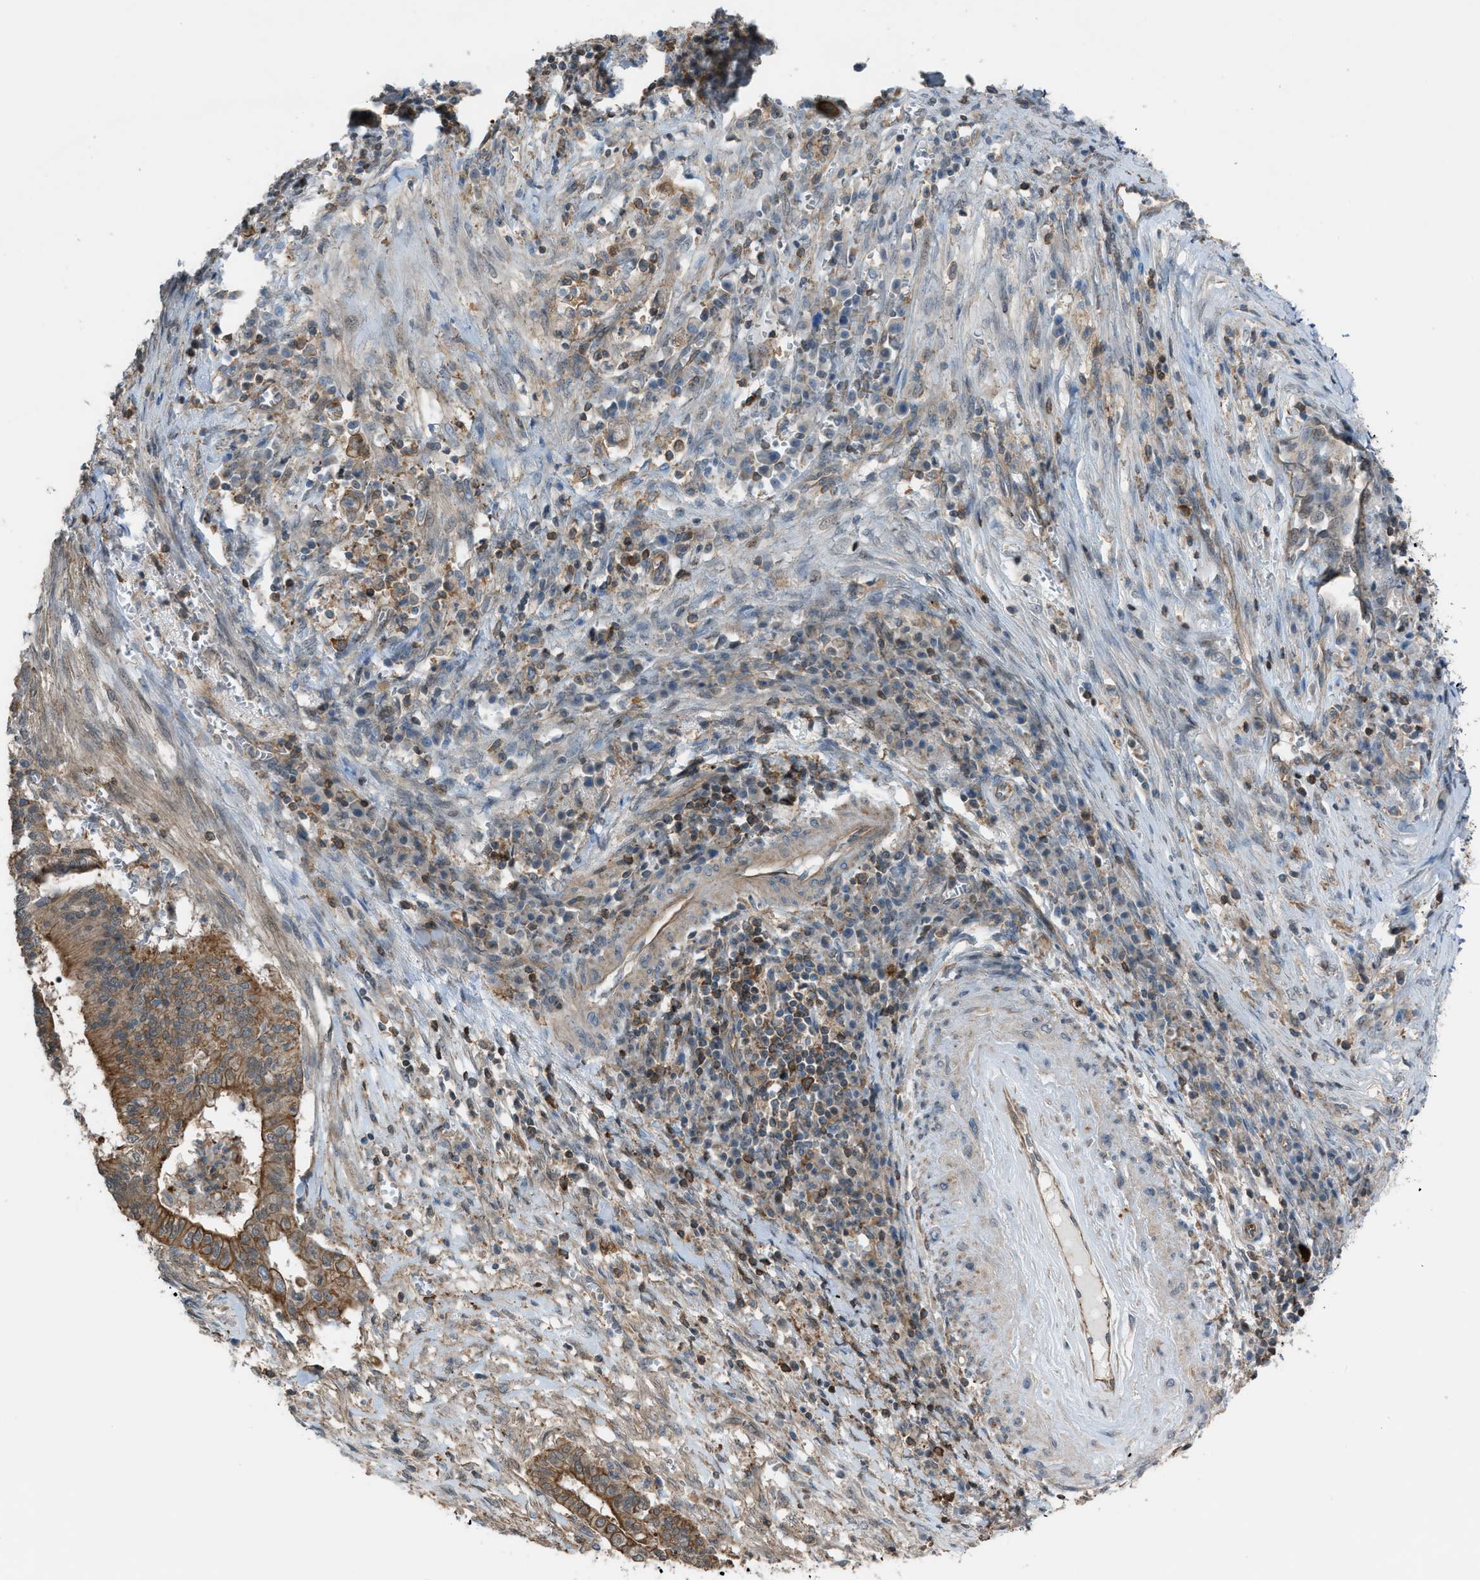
{"staining": {"intensity": "moderate", "quantity": ">75%", "location": "cytoplasmic/membranous"}, "tissue": "cervical cancer", "cell_type": "Tumor cells", "image_type": "cancer", "snomed": [{"axis": "morphology", "description": "Adenocarcinoma, NOS"}, {"axis": "topography", "description": "Cervix"}], "caption": "The histopathology image exhibits a brown stain indicating the presence of a protein in the cytoplasmic/membranous of tumor cells in cervical cancer. The staining was performed using DAB to visualize the protein expression in brown, while the nuclei were stained in blue with hematoxylin (Magnification: 20x).", "gene": "DYRK1A", "patient": {"sex": "female", "age": 44}}